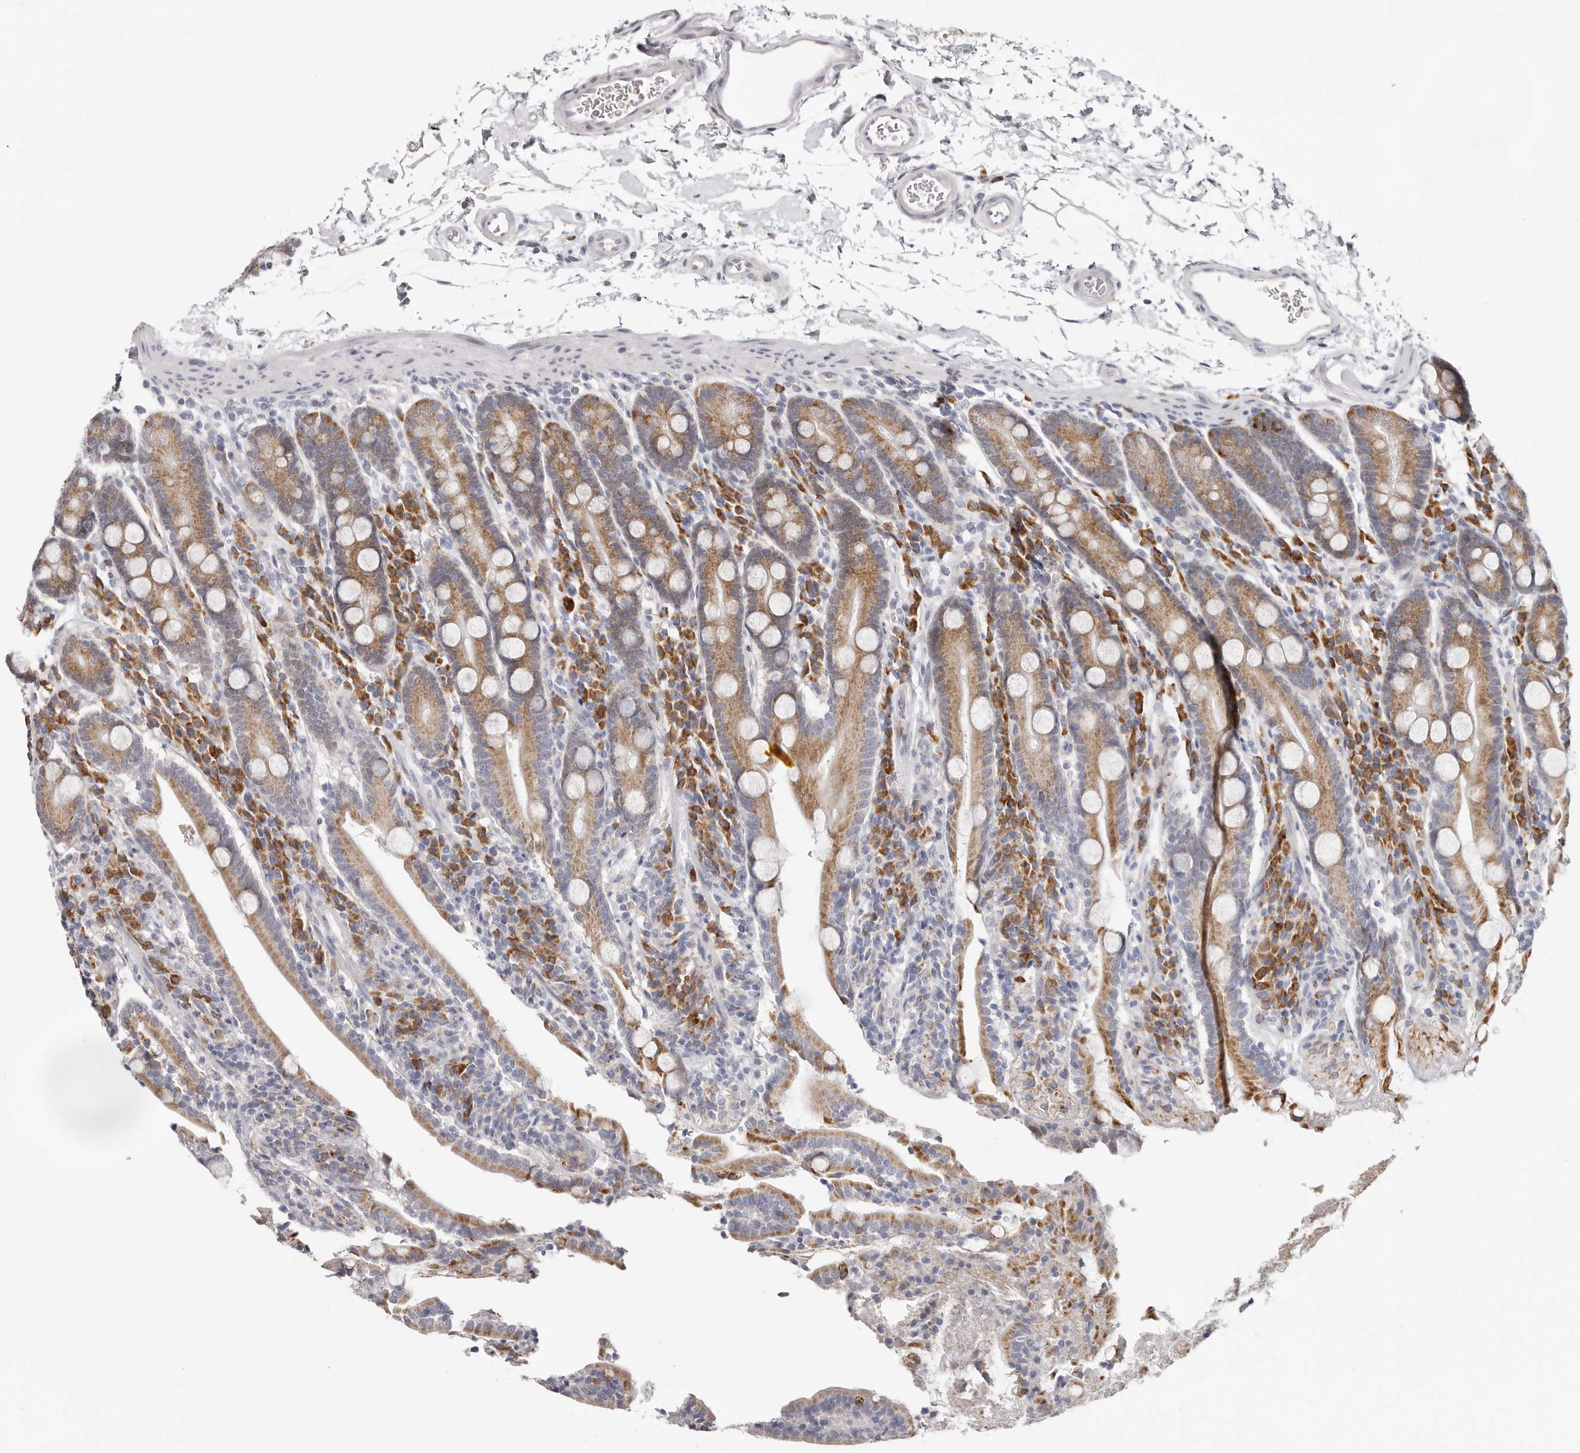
{"staining": {"intensity": "moderate", "quantity": ">75%", "location": "cytoplasmic/membranous"}, "tissue": "duodenum", "cell_type": "Glandular cells", "image_type": "normal", "snomed": [{"axis": "morphology", "description": "Normal tissue, NOS"}, {"axis": "topography", "description": "Duodenum"}], "caption": "Benign duodenum shows moderate cytoplasmic/membranous positivity in about >75% of glandular cells The protein is shown in brown color, while the nuclei are stained blue..", "gene": "IL32", "patient": {"sex": "male", "age": 35}}